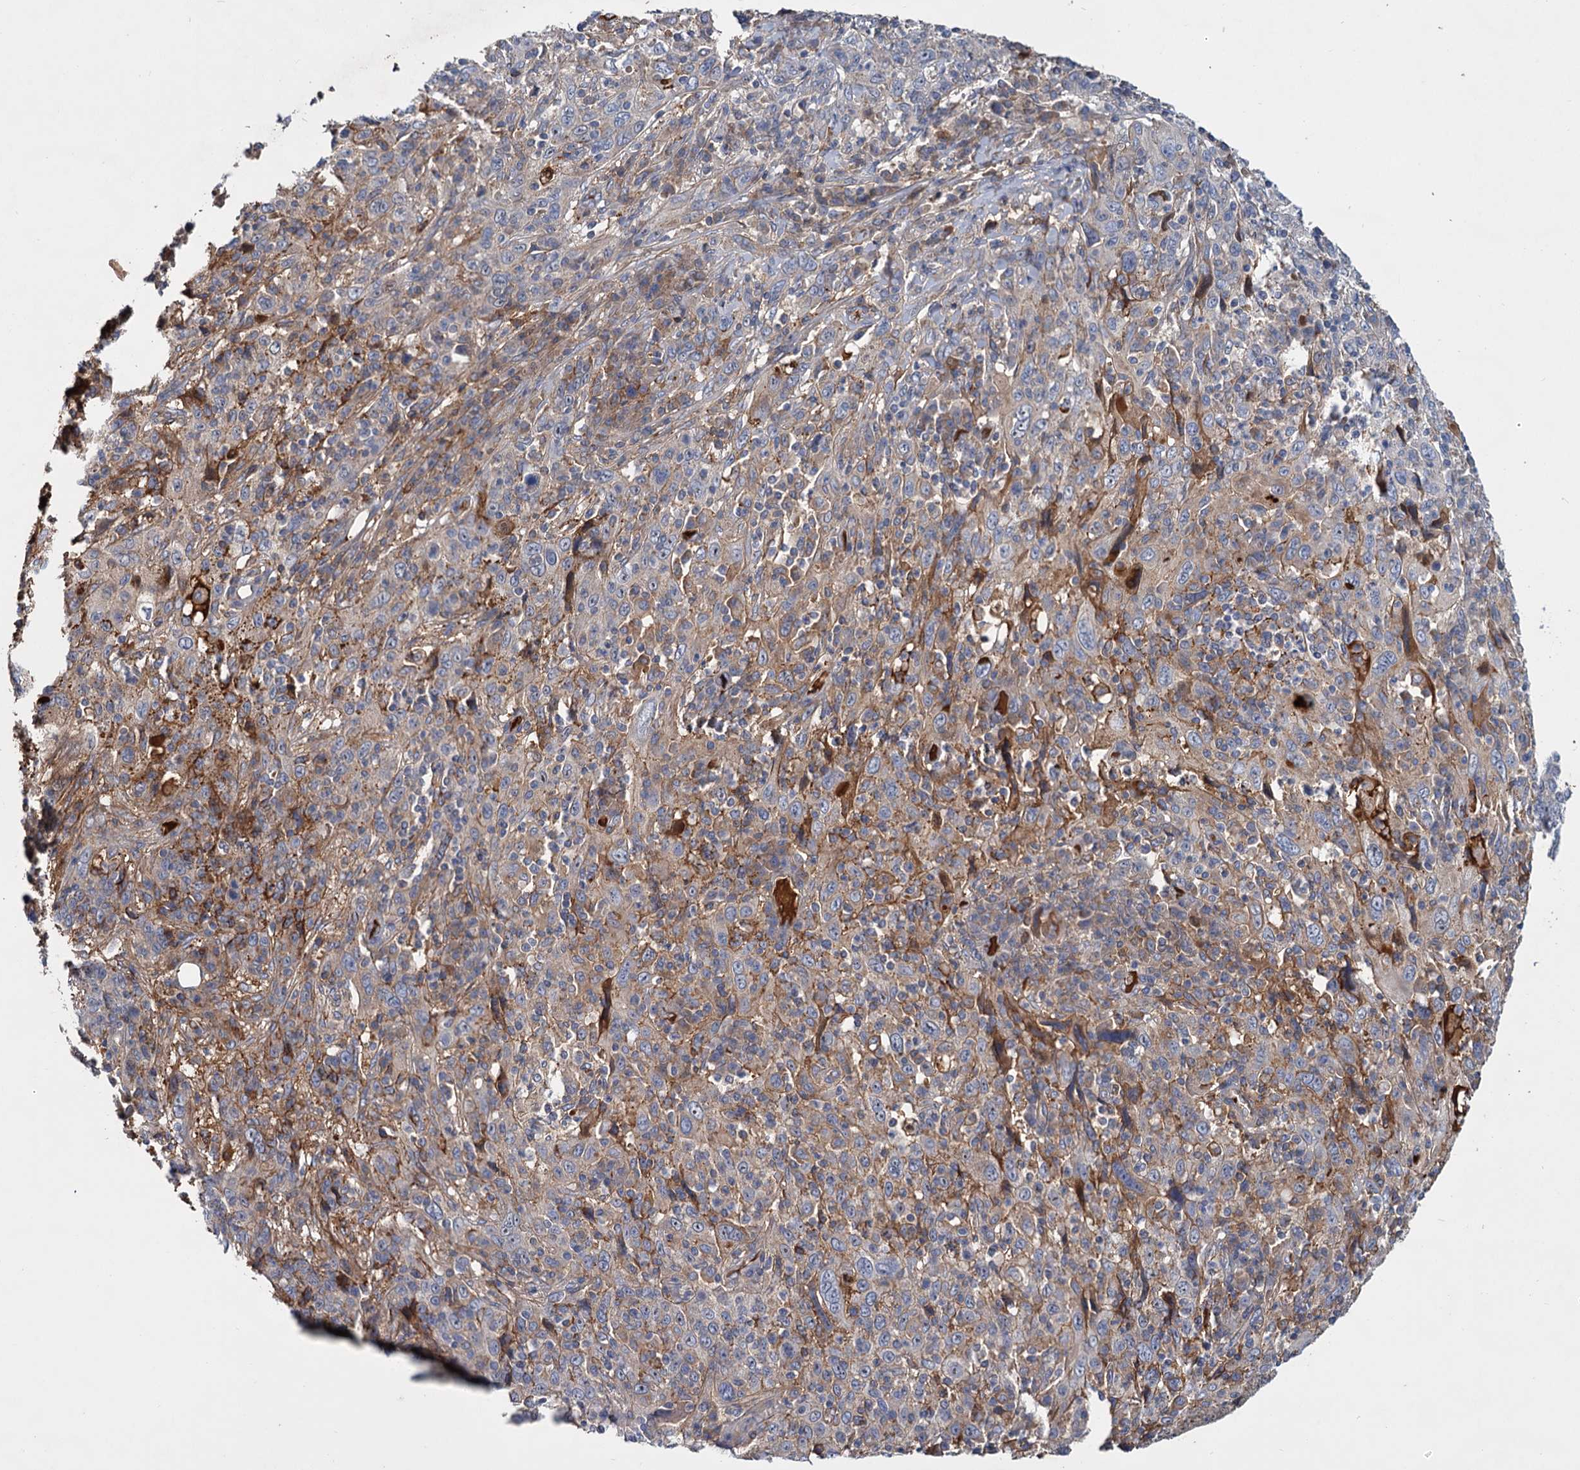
{"staining": {"intensity": "moderate", "quantity": "<25%", "location": "cytoplasmic/membranous"}, "tissue": "cervical cancer", "cell_type": "Tumor cells", "image_type": "cancer", "snomed": [{"axis": "morphology", "description": "Squamous cell carcinoma, NOS"}, {"axis": "topography", "description": "Cervix"}], "caption": "Protein staining of cervical cancer tissue shows moderate cytoplasmic/membranous expression in about <25% of tumor cells.", "gene": "CHRD", "patient": {"sex": "female", "age": 46}}